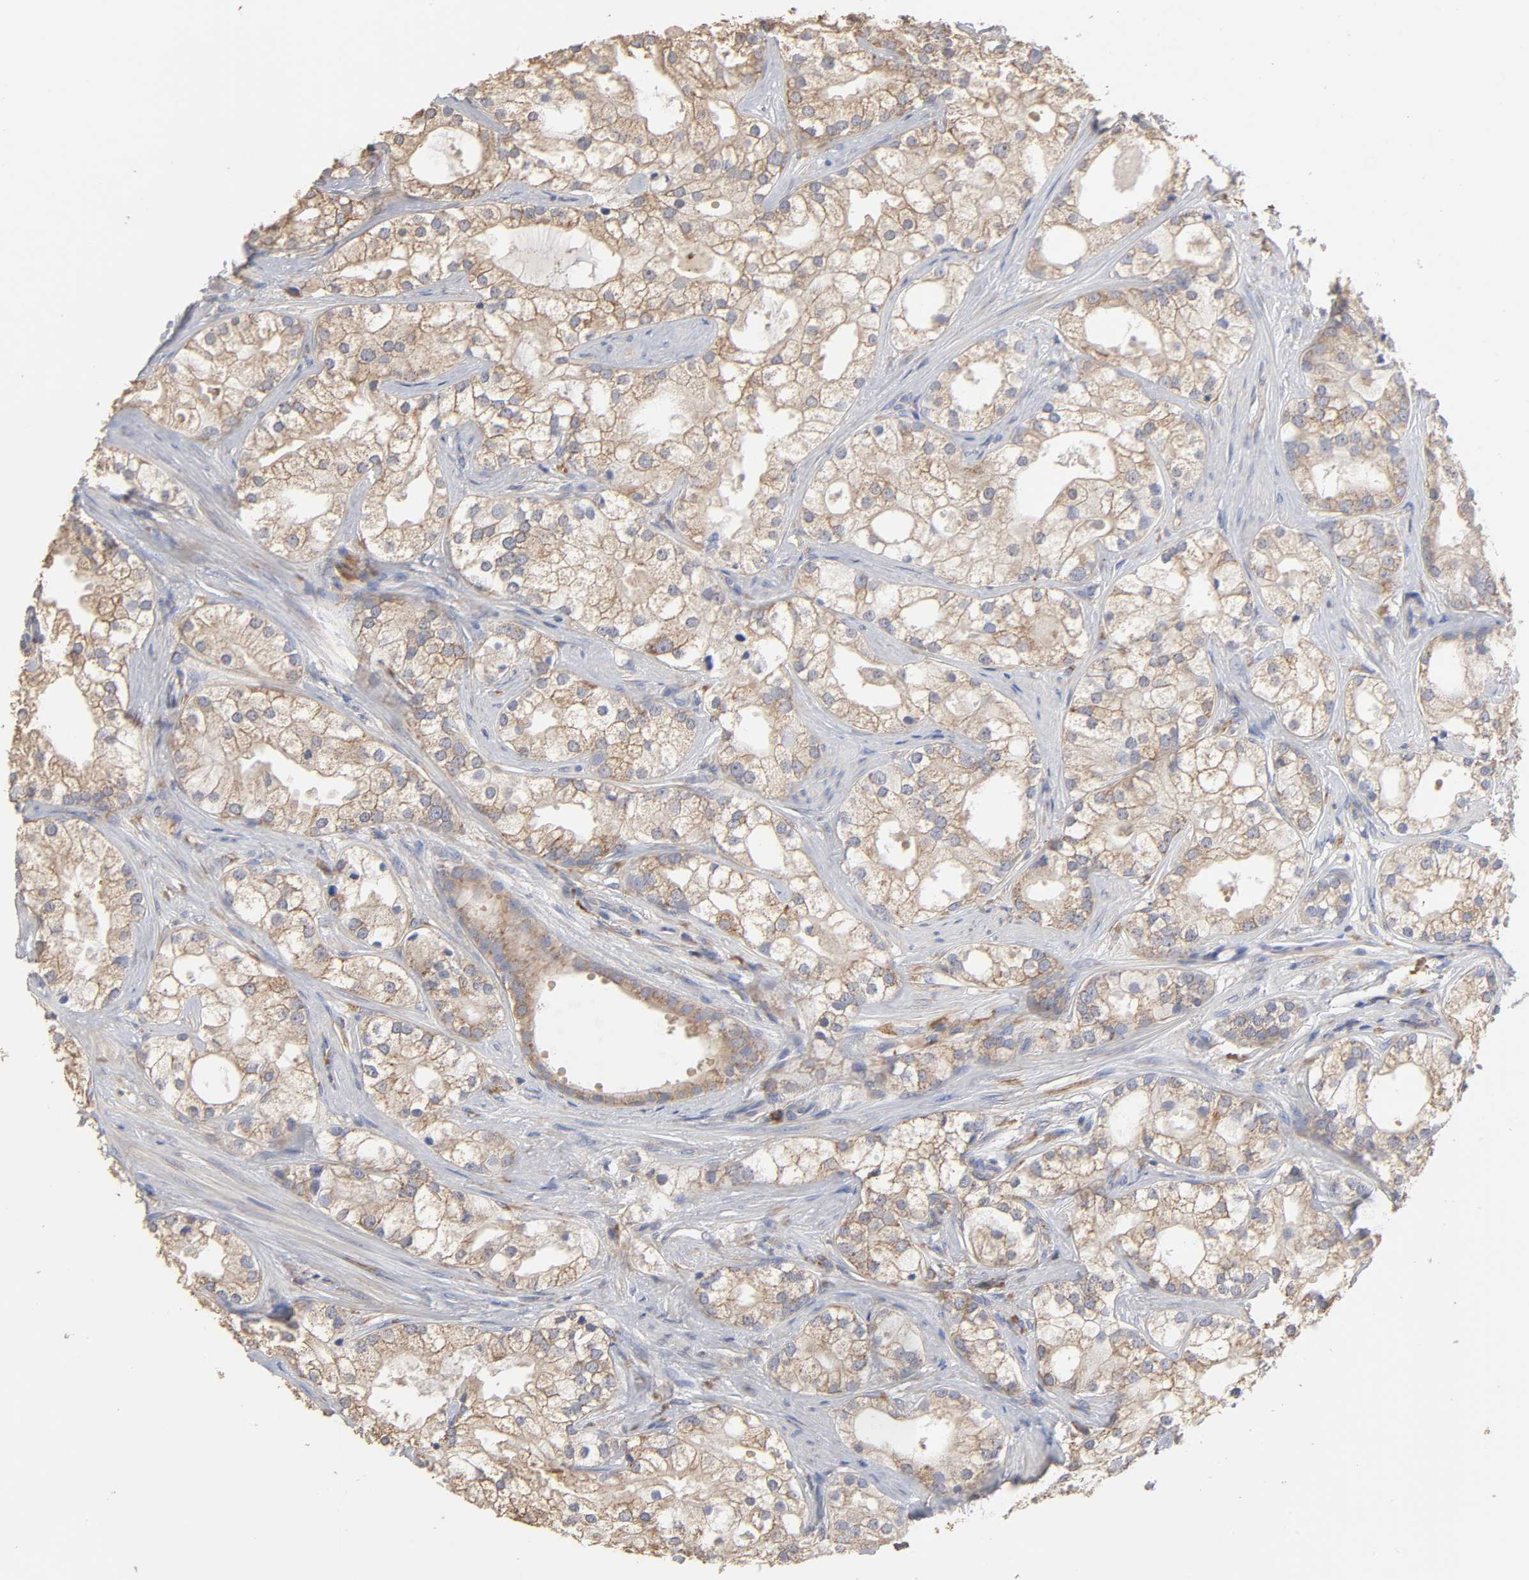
{"staining": {"intensity": "weak", "quantity": ">75%", "location": "cytoplasmic/membranous"}, "tissue": "prostate cancer", "cell_type": "Tumor cells", "image_type": "cancer", "snomed": [{"axis": "morphology", "description": "Adenocarcinoma, Low grade"}, {"axis": "topography", "description": "Prostate"}], "caption": "The photomicrograph exhibits a brown stain indicating the presence of a protein in the cytoplasmic/membranous of tumor cells in adenocarcinoma (low-grade) (prostate).", "gene": "EIF4G2", "patient": {"sex": "male", "age": 58}}